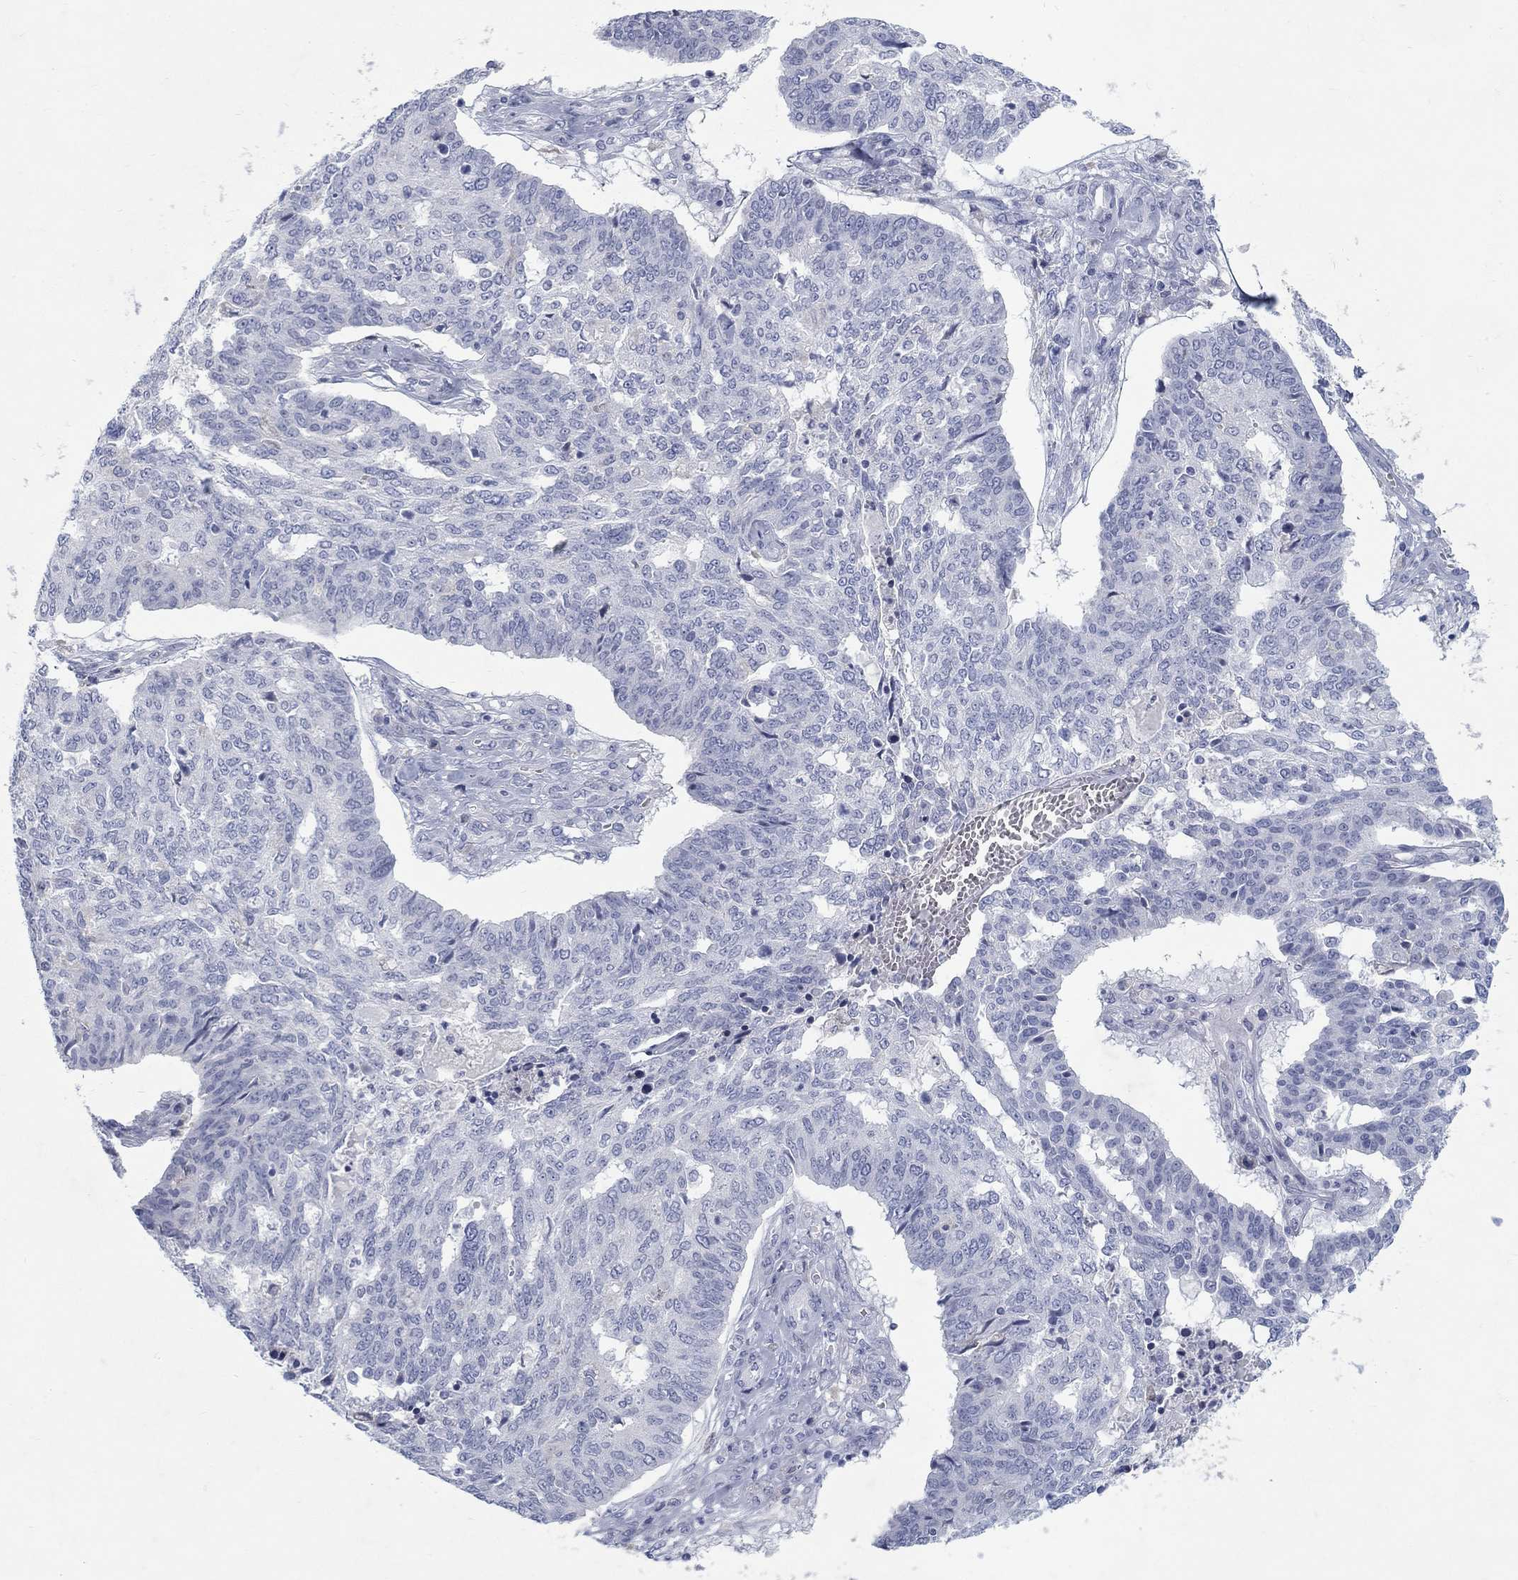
{"staining": {"intensity": "negative", "quantity": "none", "location": "none"}, "tissue": "ovarian cancer", "cell_type": "Tumor cells", "image_type": "cancer", "snomed": [{"axis": "morphology", "description": "Cystadenocarcinoma, serous, NOS"}, {"axis": "topography", "description": "Ovary"}], "caption": "Immunohistochemical staining of human ovarian cancer exhibits no significant expression in tumor cells.", "gene": "RFTN2", "patient": {"sex": "female", "age": 67}}